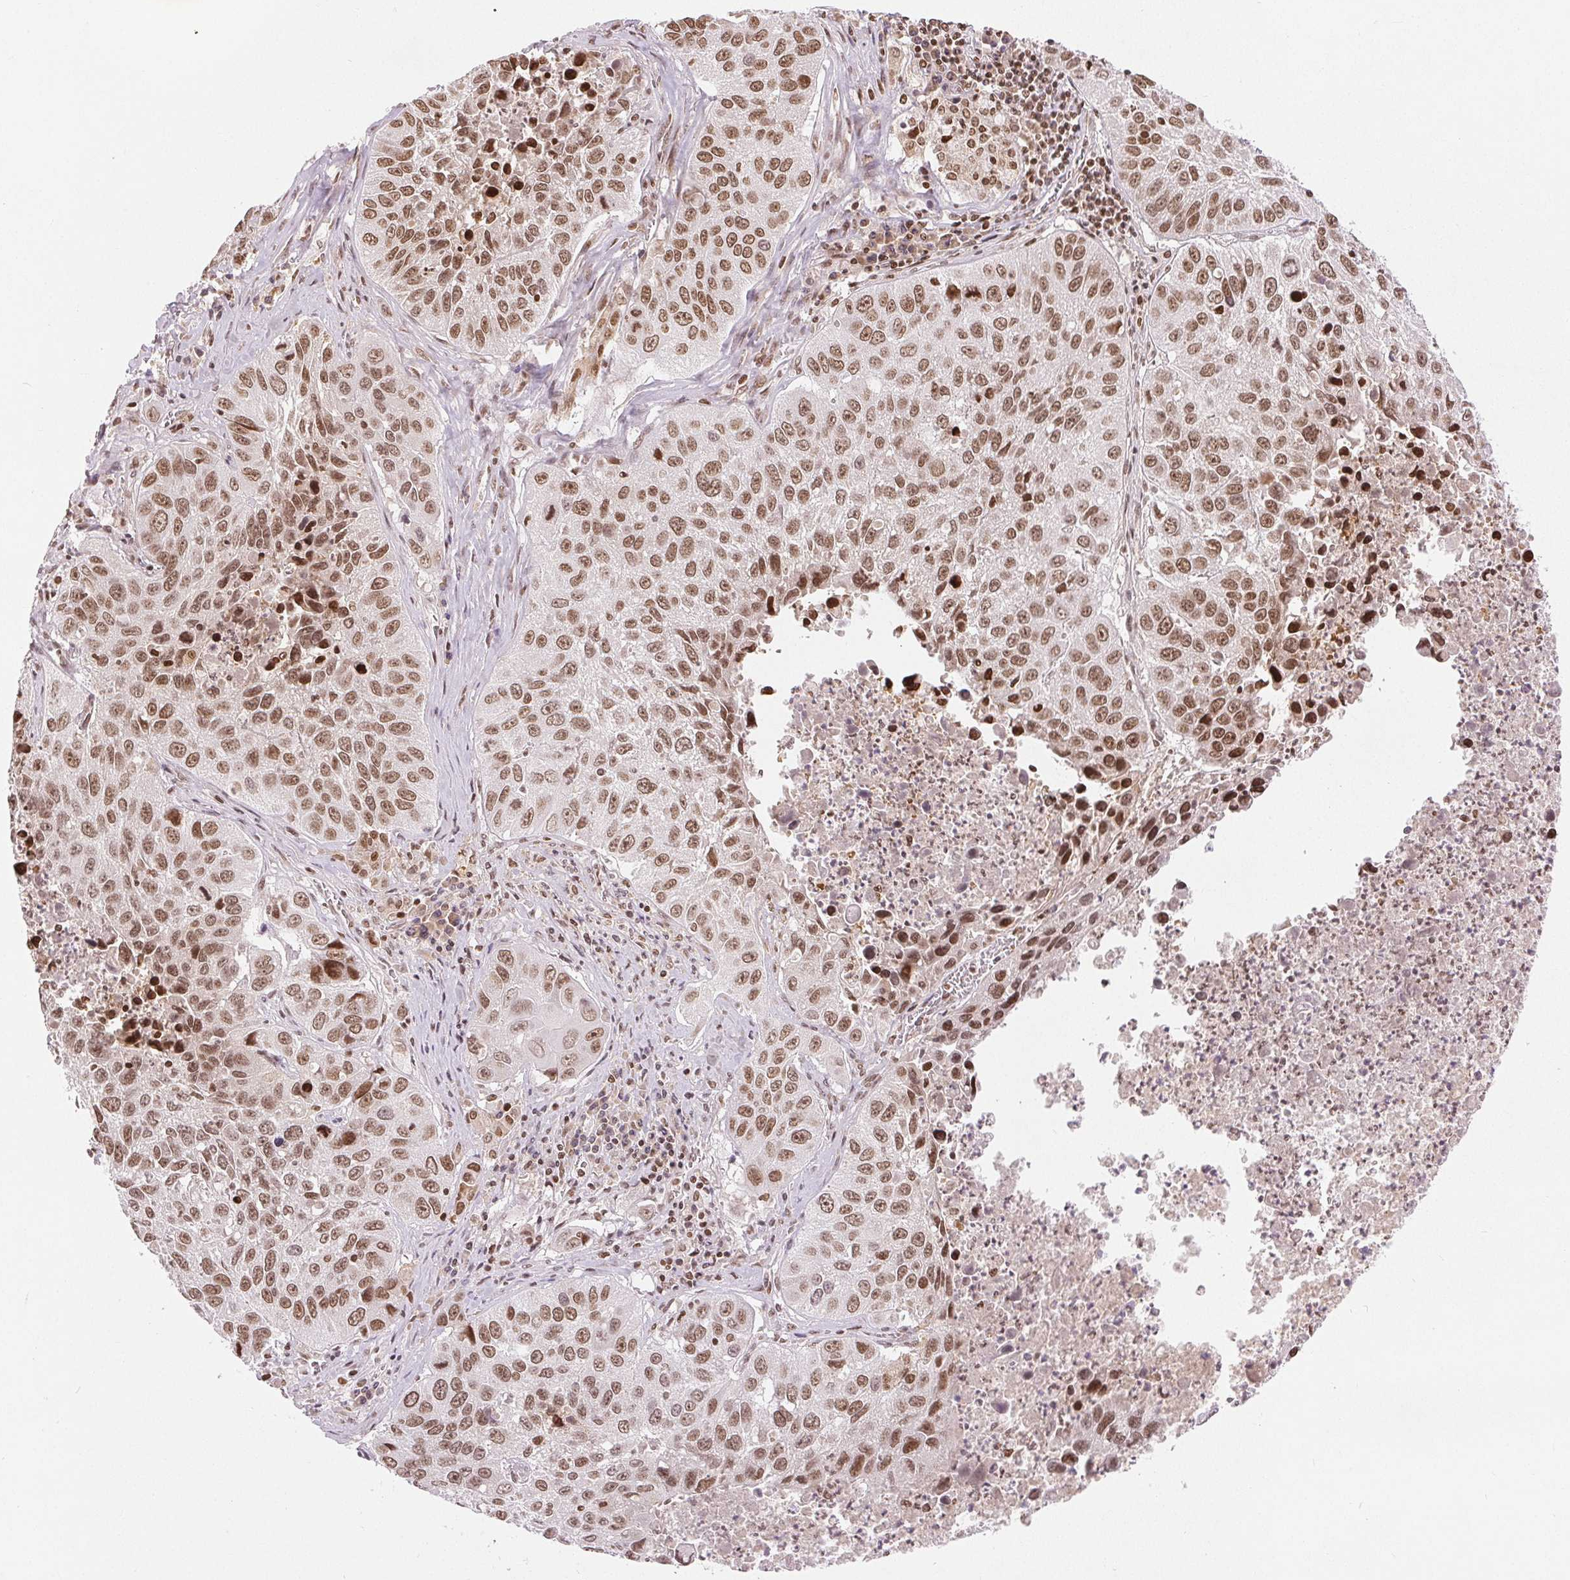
{"staining": {"intensity": "moderate", "quantity": ">75%", "location": "nuclear"}, "tissue": "lung cancer", "cell_type": "Tumor cells", "image_type": "cancer", "snomed": [{"axis": "morphology", "description": "Squamous cell carcinoma, NOS"}, {"axis": "topography", "description": "Lung"}], "caption": "IHC image of neoplastic tissue: lung cancer stained using immunohistochemistry (IHC) shows medium levels of moderate protein expression localized specifically in the nuclear of tumor cells, appearing as a nuclear brown color.", "gene": "DEK", "patient": {"sex": "female", "age": 61}}